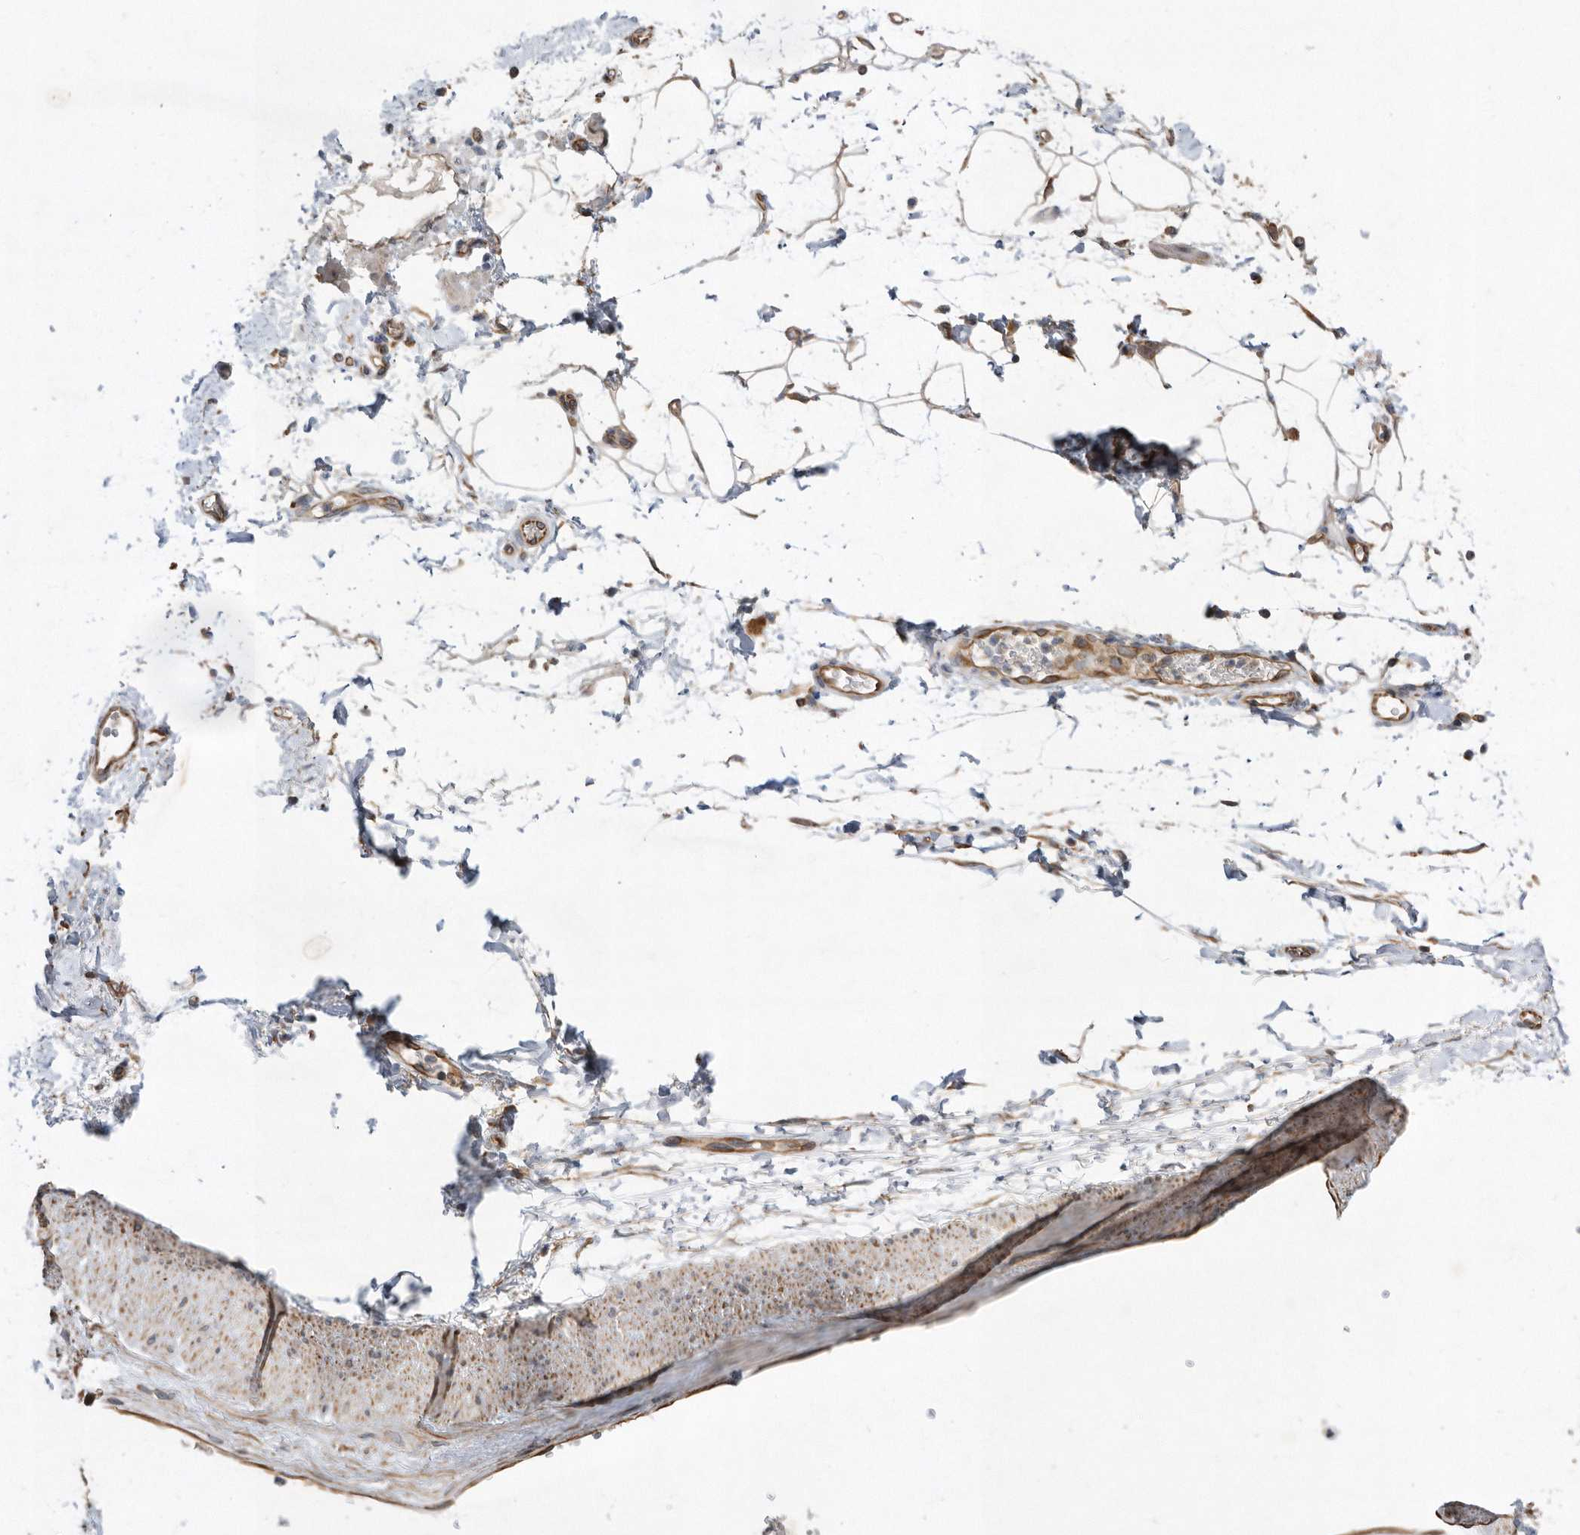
{"staining": {"intensity": "moderate", "quantity": ">75%", "location": "cytoplasmic/membranous"}, "tissue": "adipose tissue", "cell_type": "Adipocytes", "image_type": "normal", "snomed": [{"axis": "morphology", "description": "Normal tissue, NOS"}, {"axis": "morphology", "description": "Adenocarcinoma, NOS"}, {"axis": "topography", "description": "Pancreas"}, {"axis": "topography", "description": "Peripheral nerve tissue"}], "caption": "Immunohistochemistry of unremarkable human adipose tissue reveals medium levels of moderate cytoplasmic/membranous positivity in about >75% of adipocytes.", "gene": "PON2", "patient": {"sex": "male", "age": 59}}